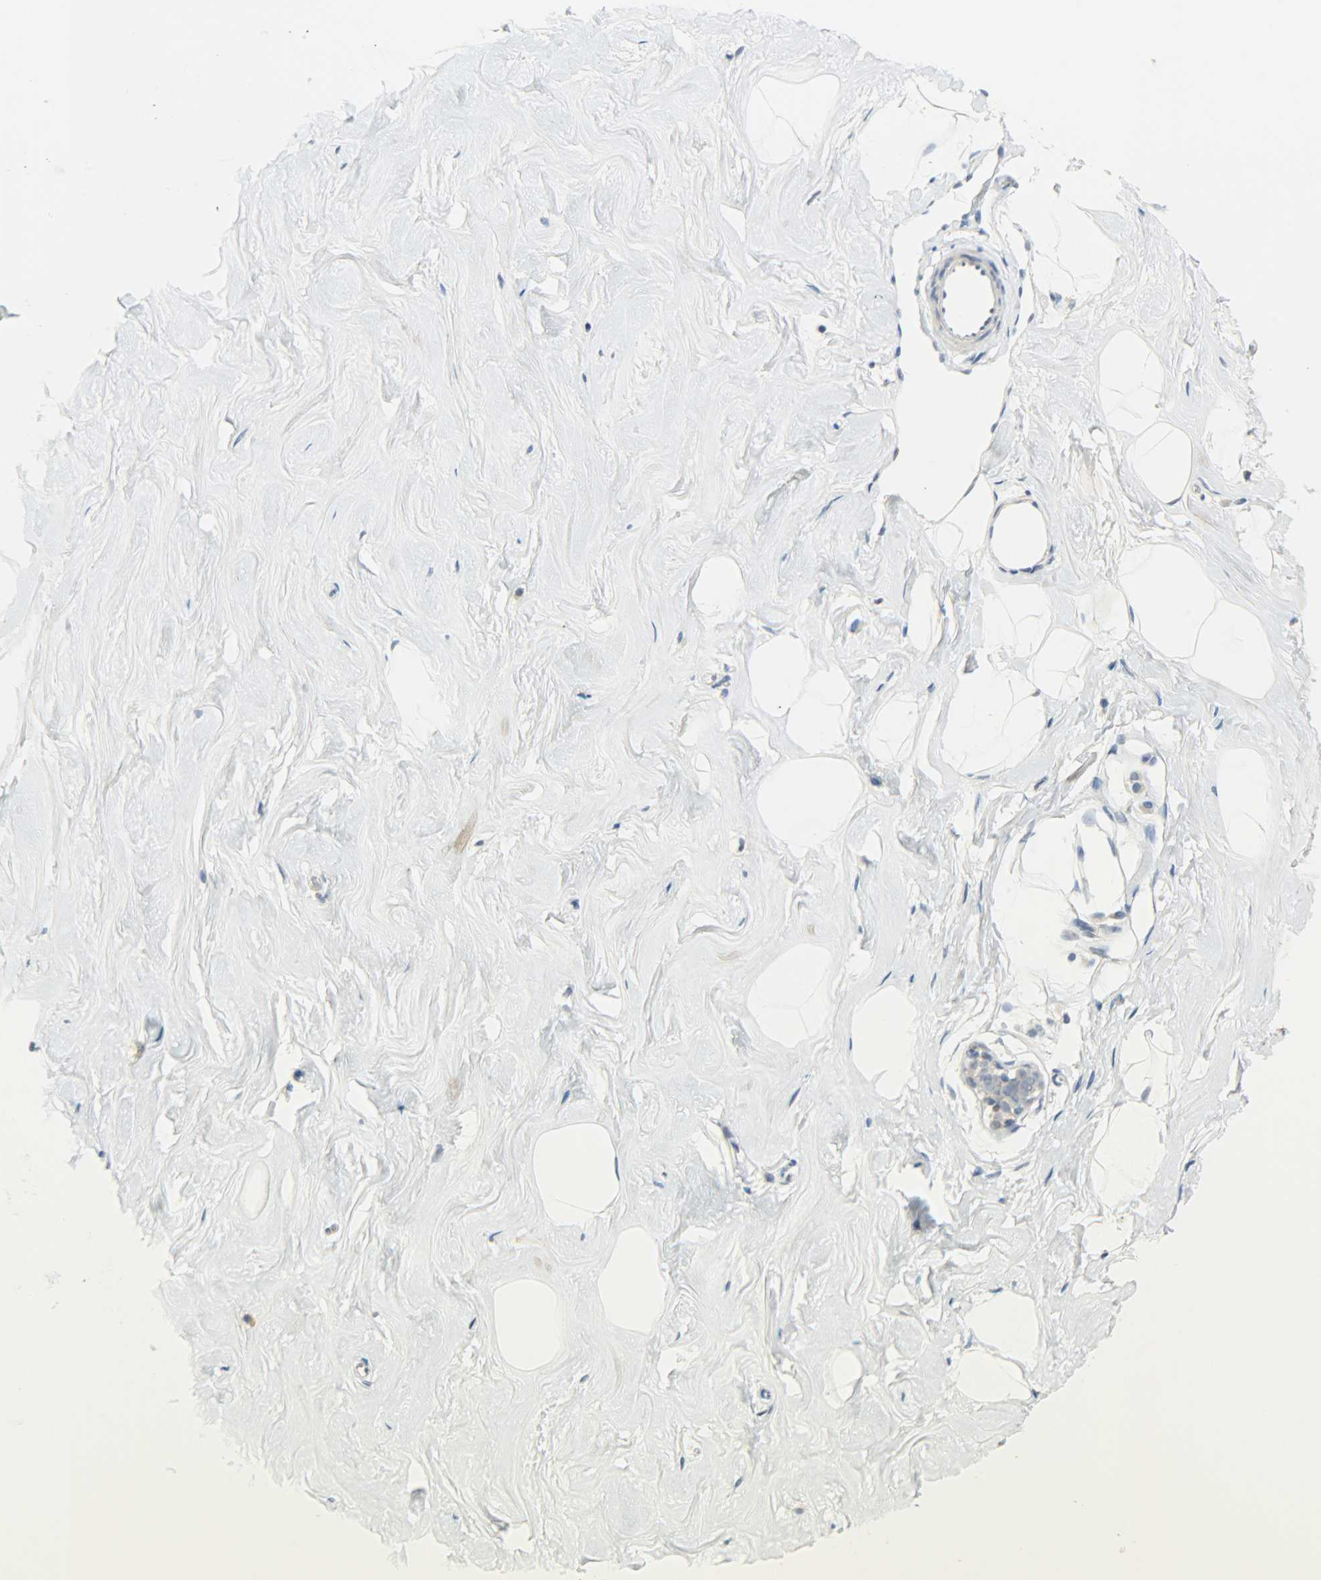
{"staining": {"intensity": "negative", "quantity": "none", "location": "none"}, "tissue": "breast", "cell_type": "Adipocytes", "image_type": "normal", "snomed": [{"axis": "morphology", "description": "Normal tissue, NOS"}, {"axis": "topography", "description": "Breast"}], "caption": "DAB immunohistochemical staining of benign human breast reveals no significant positivity in adipocytes.", "gene": "JUNB", "patient": {"sex": "female", "age": 23}}